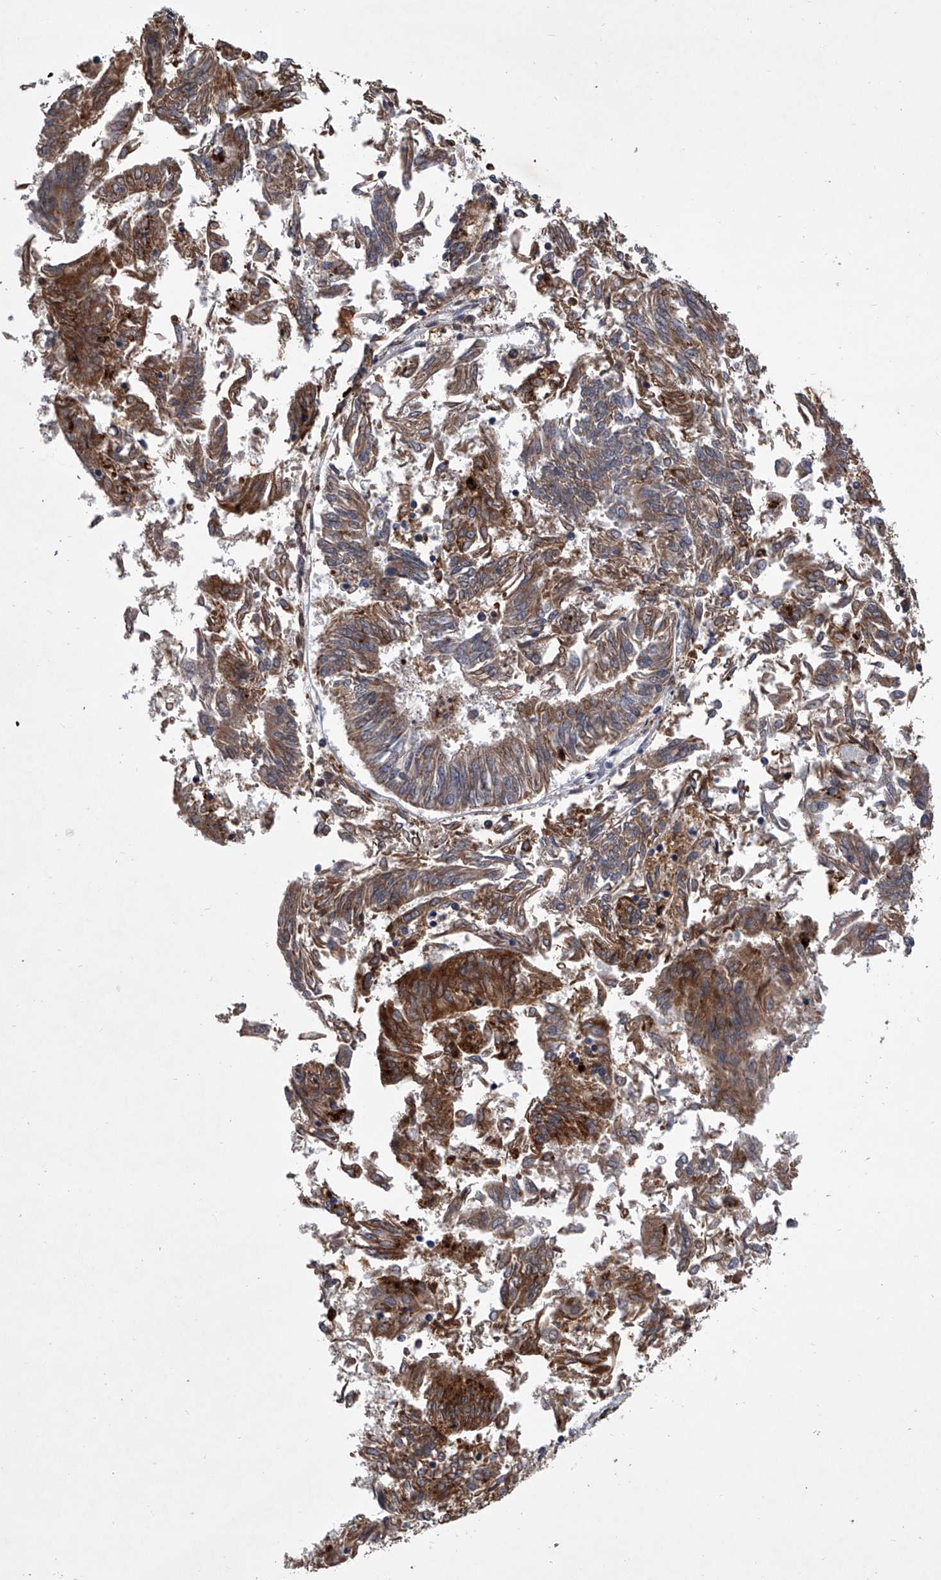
{"staining": {"intensity": "strong", "quantity": ">75%", "location": "cytoplasmic/membranous"}, "tissue": "endometrial cancer", "cell_type": "Tumor cells", "image_type": "cancer", "snomed": [{"axis": "morphology", "description": "Adenocarcinoma, NOS"}, {"axis": "topography", "description": "Endometrium"}], "caption": "Protein staining of endometrial cancer (adenocarcinoma) tissue reveals strong cytoplasmic/membranous positivity in about >75% of tumor cells. (Brightfield microscopy of DAB IHC at high magnification).", "gene": "TRIM8", "patient": {"sex": "female", "age": 58}}